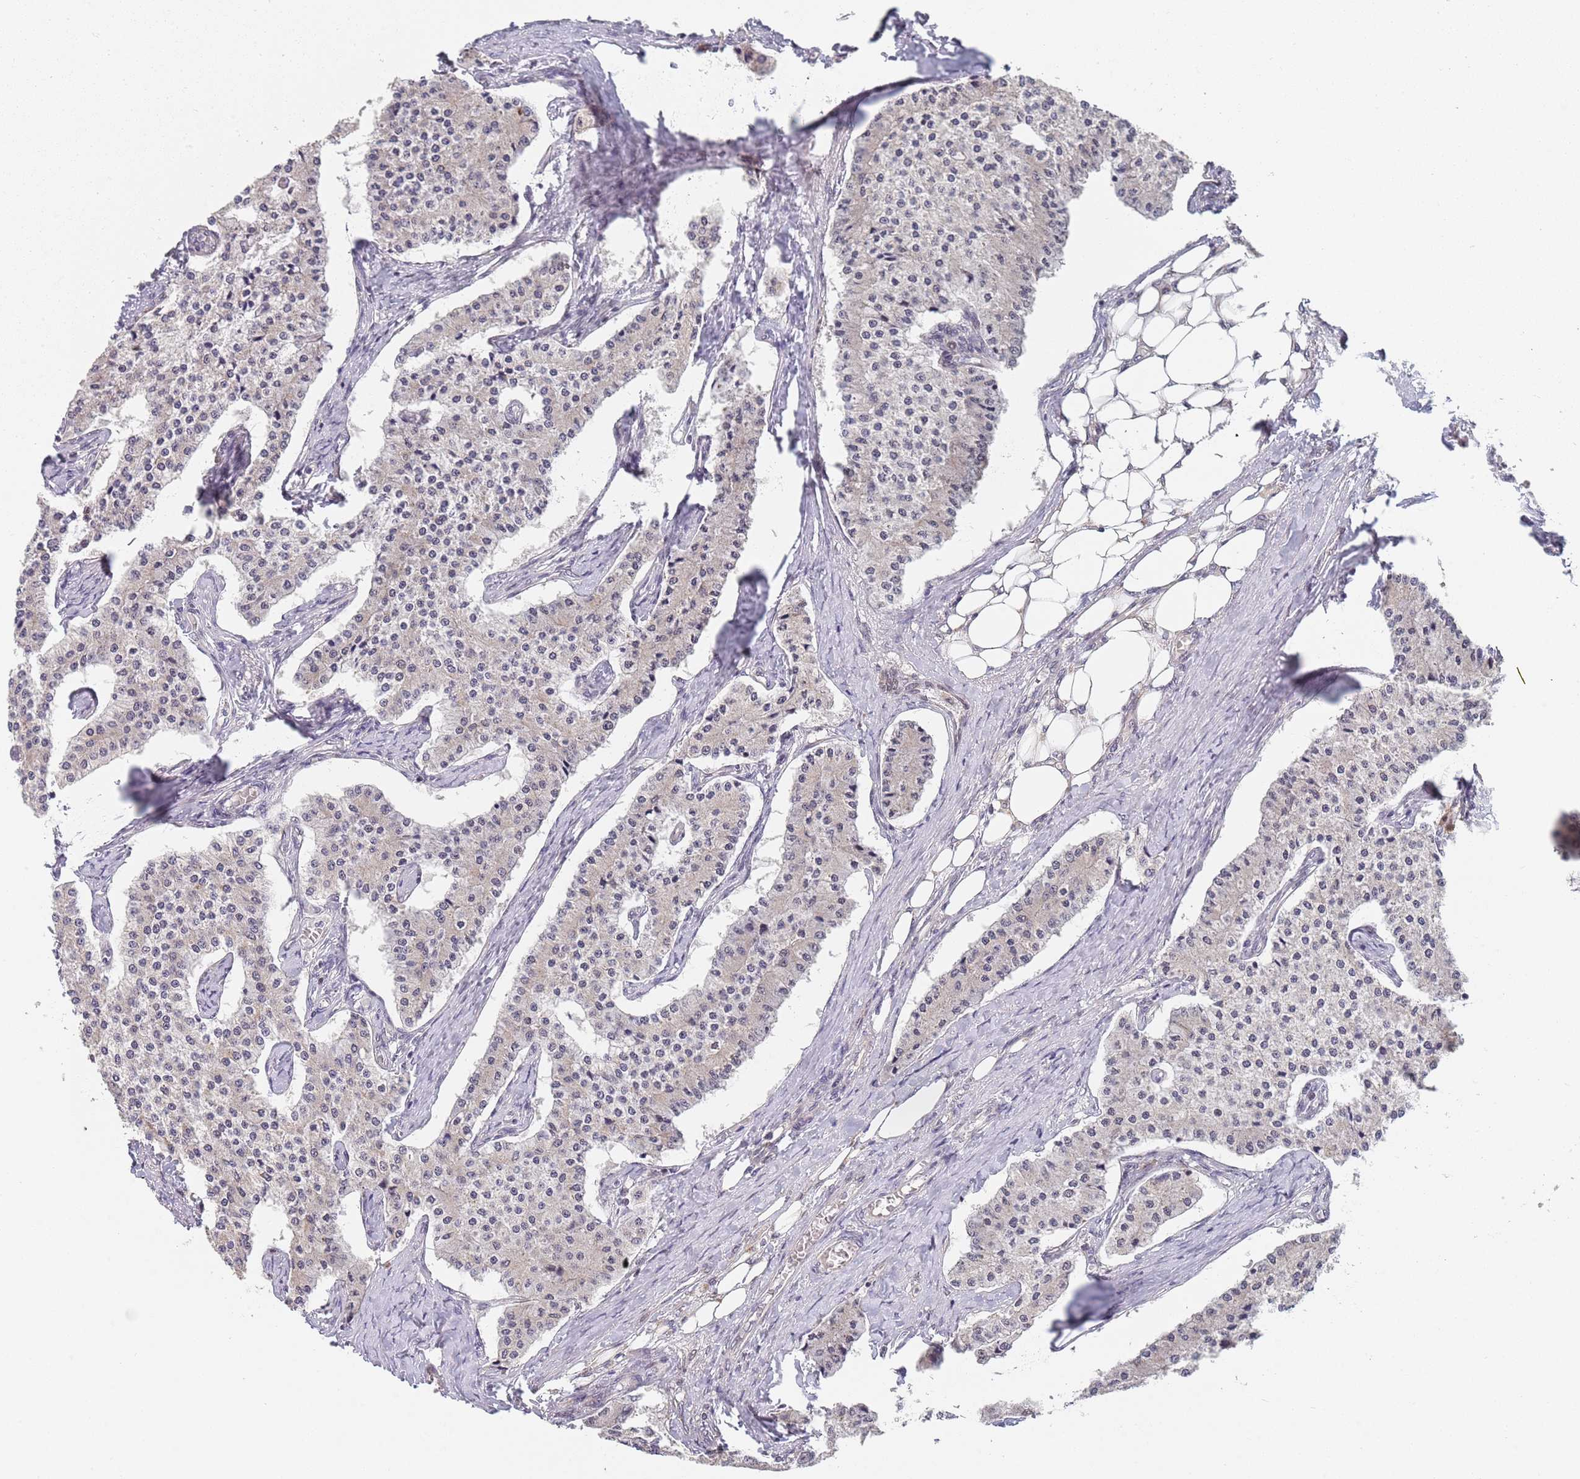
{"staining": {"intensity": "negative", "quantity": "none", "location": "none"}, "tissue": "carcinoid", "cell_type": "Tumor cells", "image_type": "cancer", "snomed": [{"axis": "morphology", "description": "Carcinoid, malignant, NOS"}, {"axis": "topography", "description": "Colon"}], "caption": "The image exhibits no staining of tumor cells in carcinoid.", "gene": "PLCL2", "patient": {"sex": "female", "age": 52}}